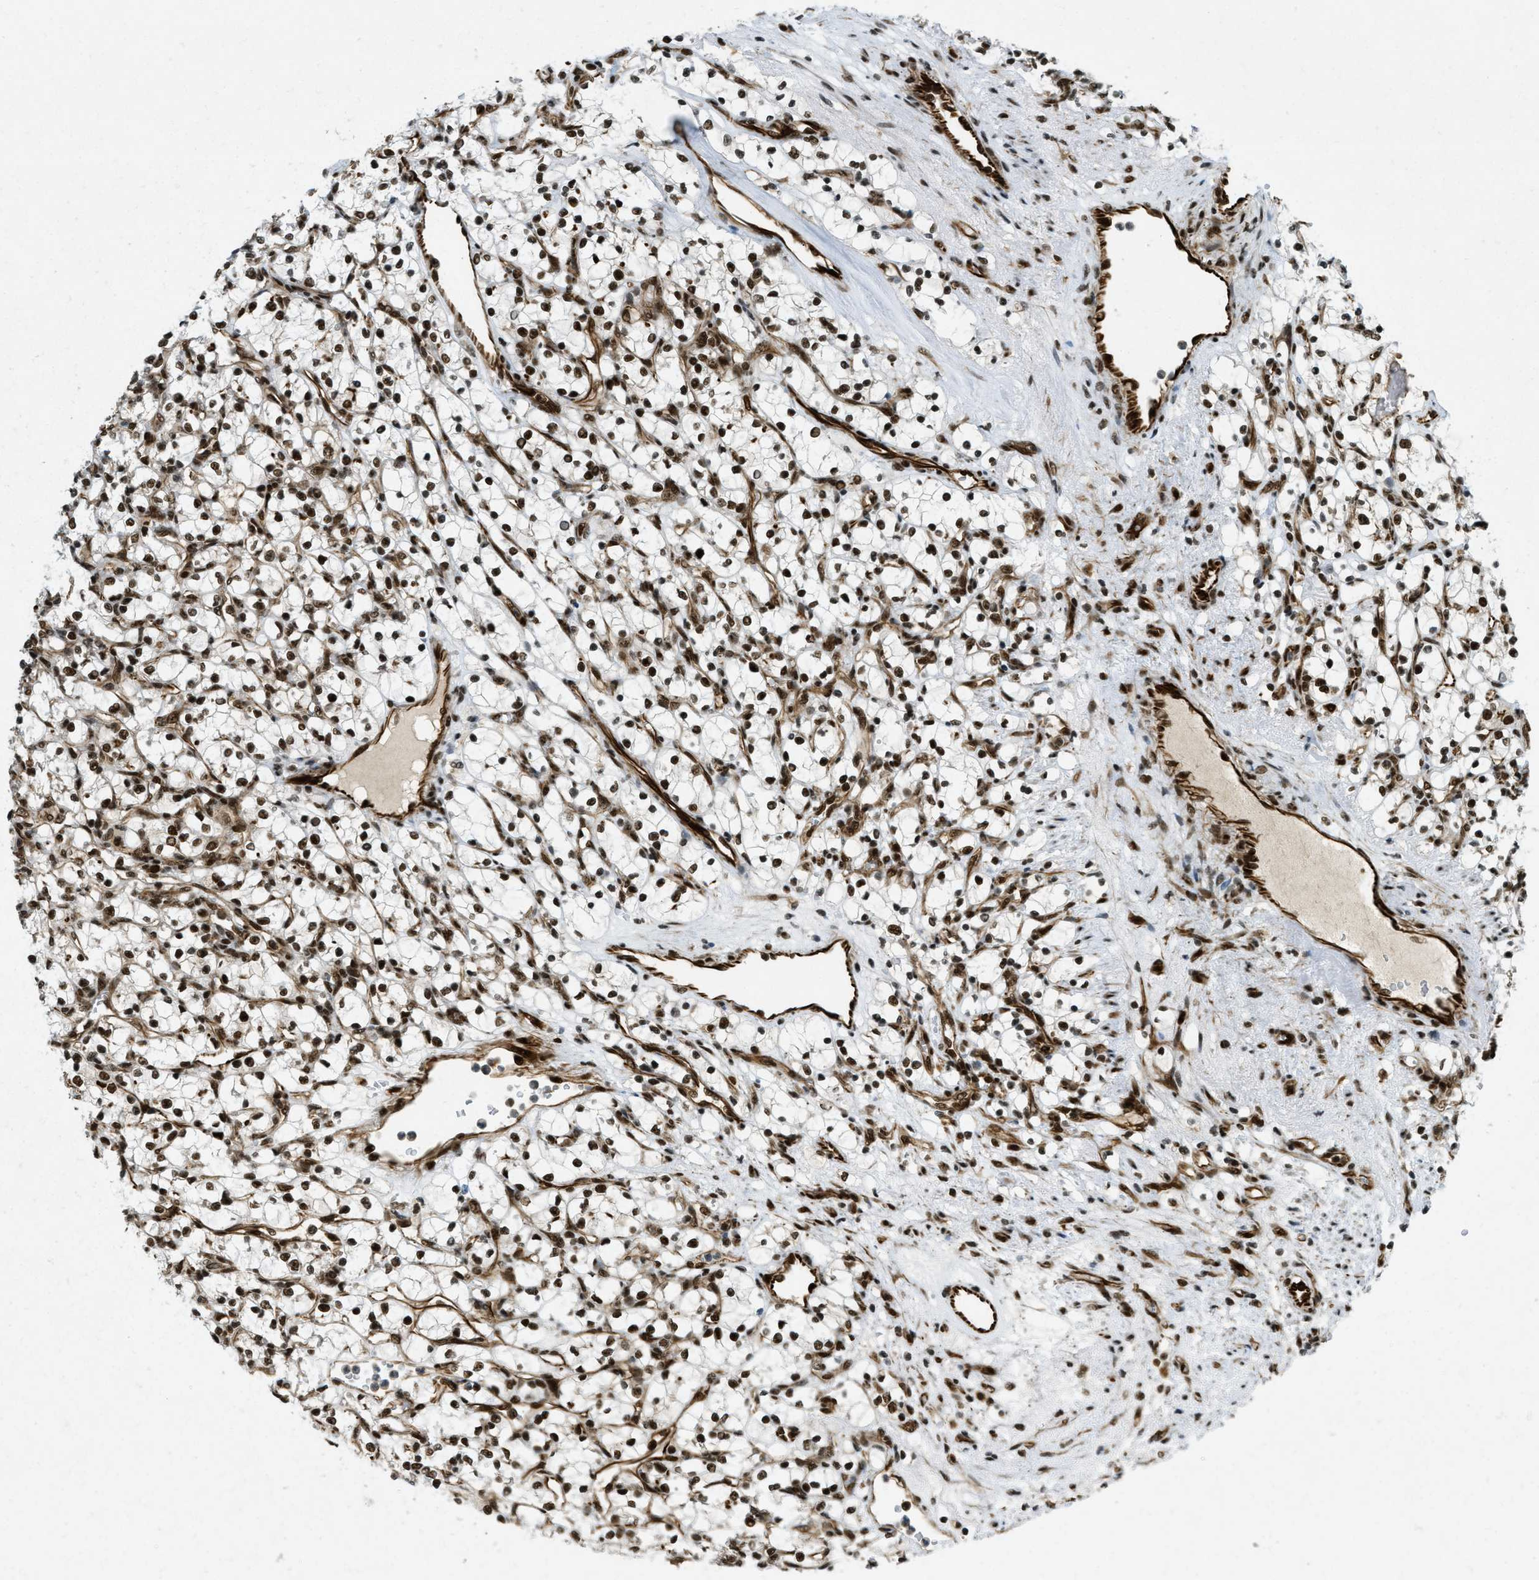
{"staining": {"intensity": "strong", "quantity": ">75%", "location": "nuclear"}, "tissue": "renal cancer", "cell_type": "Tumor cells", "image_type": "cancer", "snomed": [{"axis": "morphology", "description": "Adenocarcinoma, NOS"}, {"axis": "topography", "description": "Kidney"}], "caption": "DAB (3,3'-diaminobenzidine) immunohistochemical staining of human adenocarcinoma (renal) reveals strong nuclear protein staining in approximately >75% of tumor cells. The protein is shown in brown color, while the nuclei are stained blue.", "gene": "ZFR", "patient": {"sex": "female", "age": 69}}